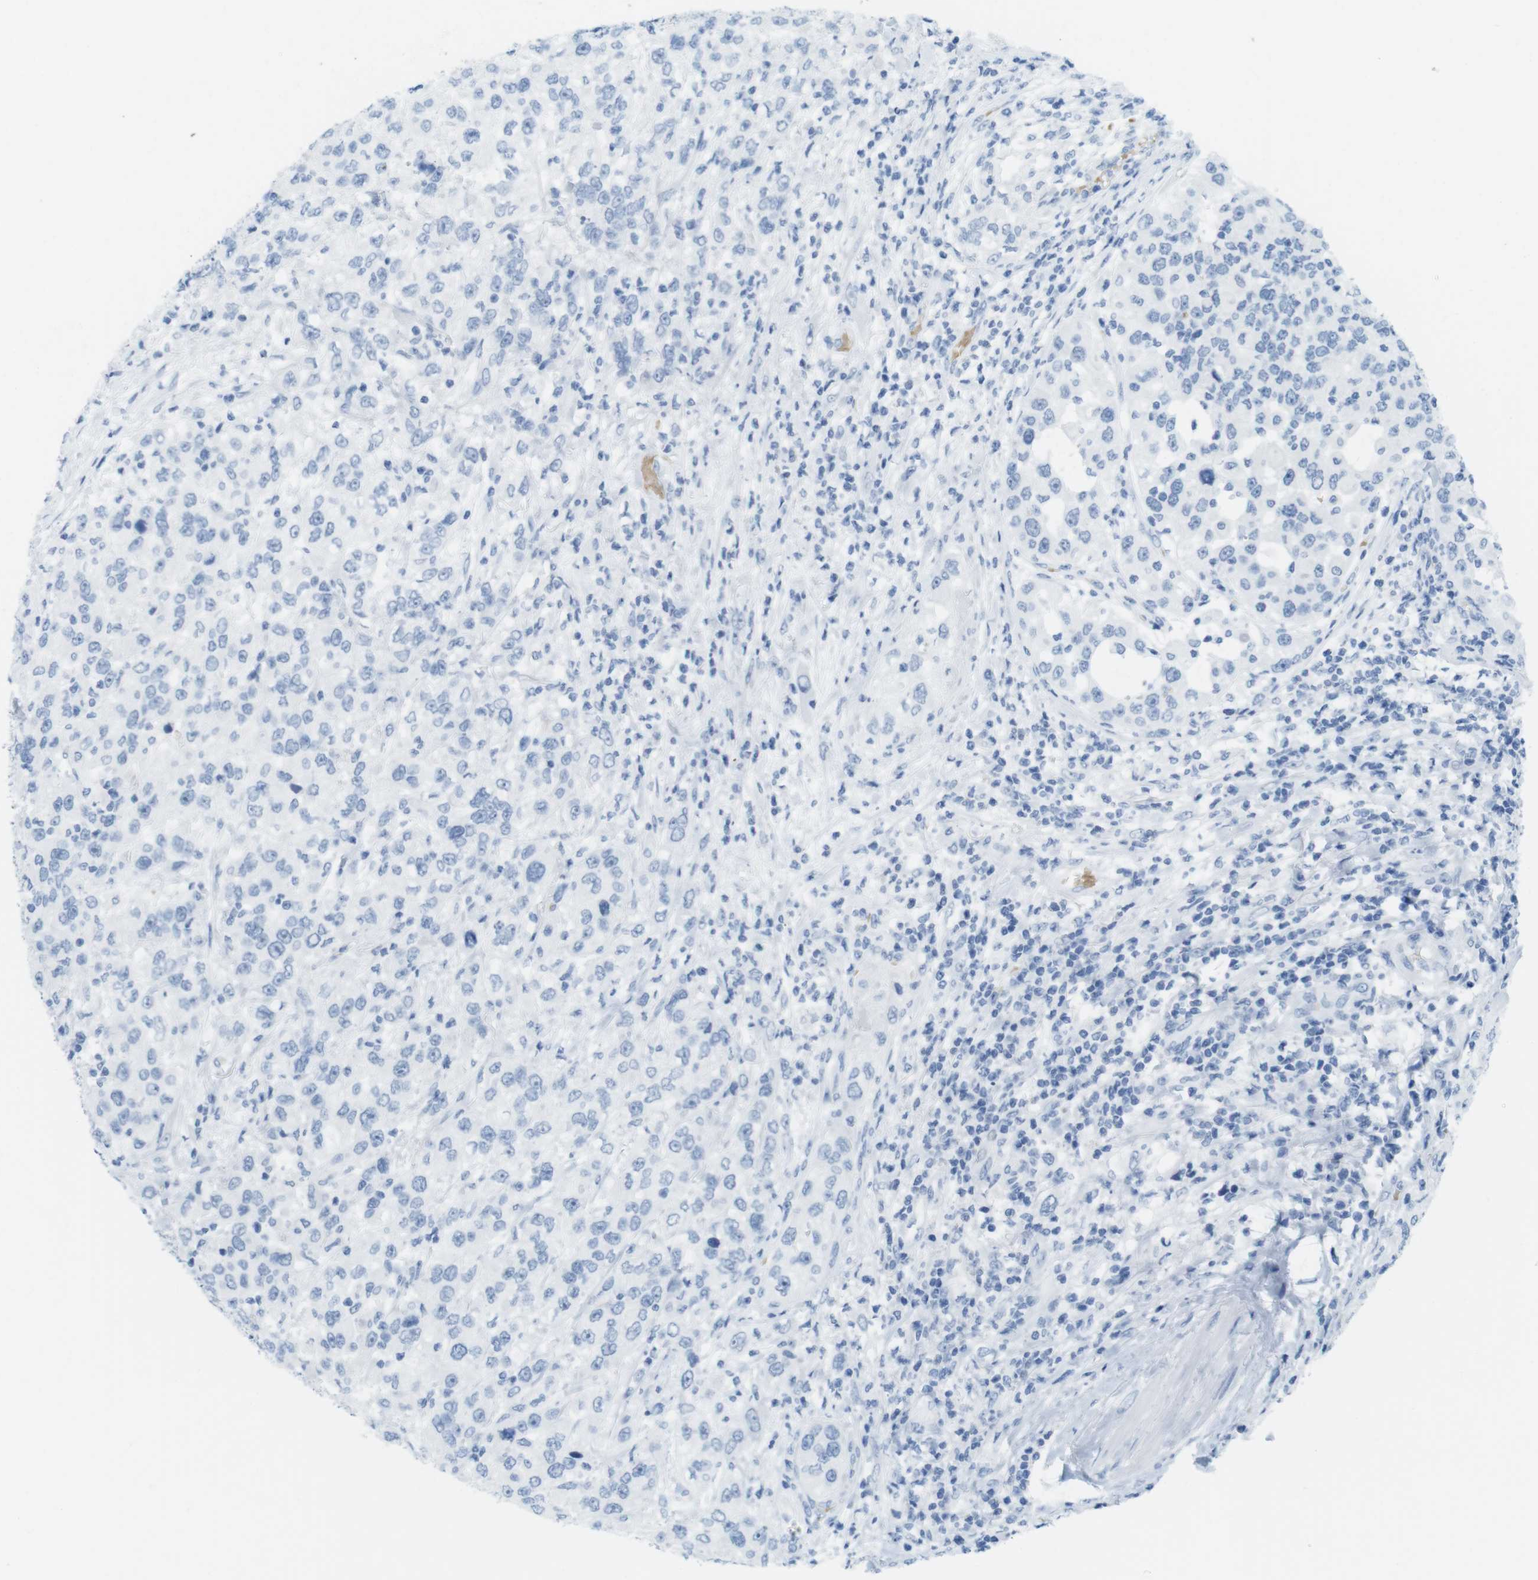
{"staining": {"intensity": "negative", "quantity": "none", "location": "none"}, "tissue": "urothelial cancer", "cell_type": "Tumor cells", "image_type": "cancer", "snomed": [{"axis": "morphology", "description": "Urothelial carcinoma, High grade"}, {"axis": "topography", "description": "Urinary bladder"}], "caption": "High-grade urothelial carcinoma was stained to show a protein in brown. There is no significant positivity in tumor cells.", "gene": "TNNT2", "patient": {"sex": "female", "age": 80}}